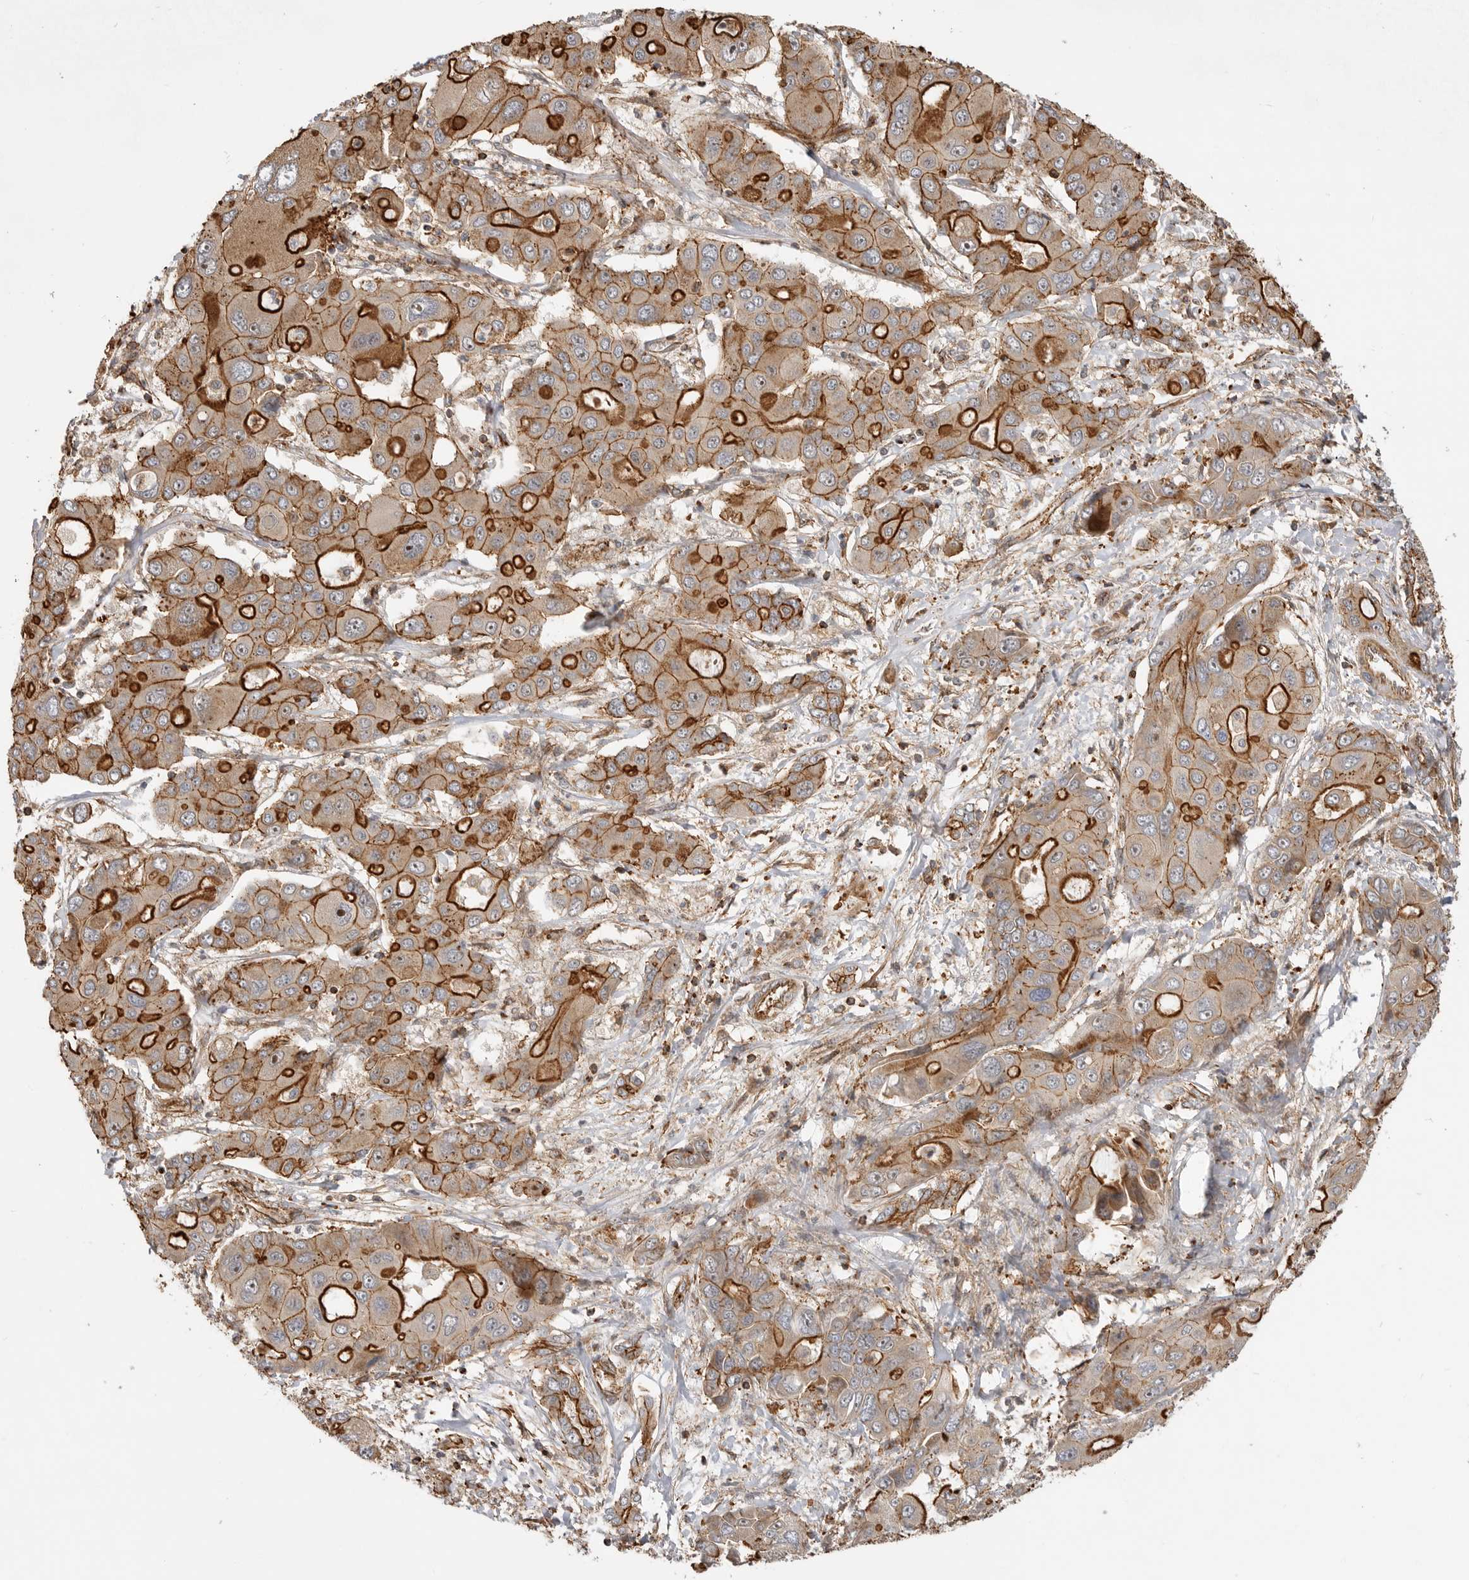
{"staining": {"intensity": "strong", "quantity": "25%-75%", "location": "cytoplasmic/membranous,nuclear"}, "tissue": "liver cancer", "cell_type": "Tumor cells", "image_type": "cancer", "snomed": [{"axis": "morphology", "description": "Cholangiocarcinoma"}, {"axis": "topography", "description": "Liver"}], "caption": "A high-resolution image shows IHC staining of liver cancer, which shows strong cytoplasmic/membranous and nuclear staining in approximately 25%-75% of tumor cells.", "gene": "GPATCH2", "patient": {"sex": "male", "age": 67}}